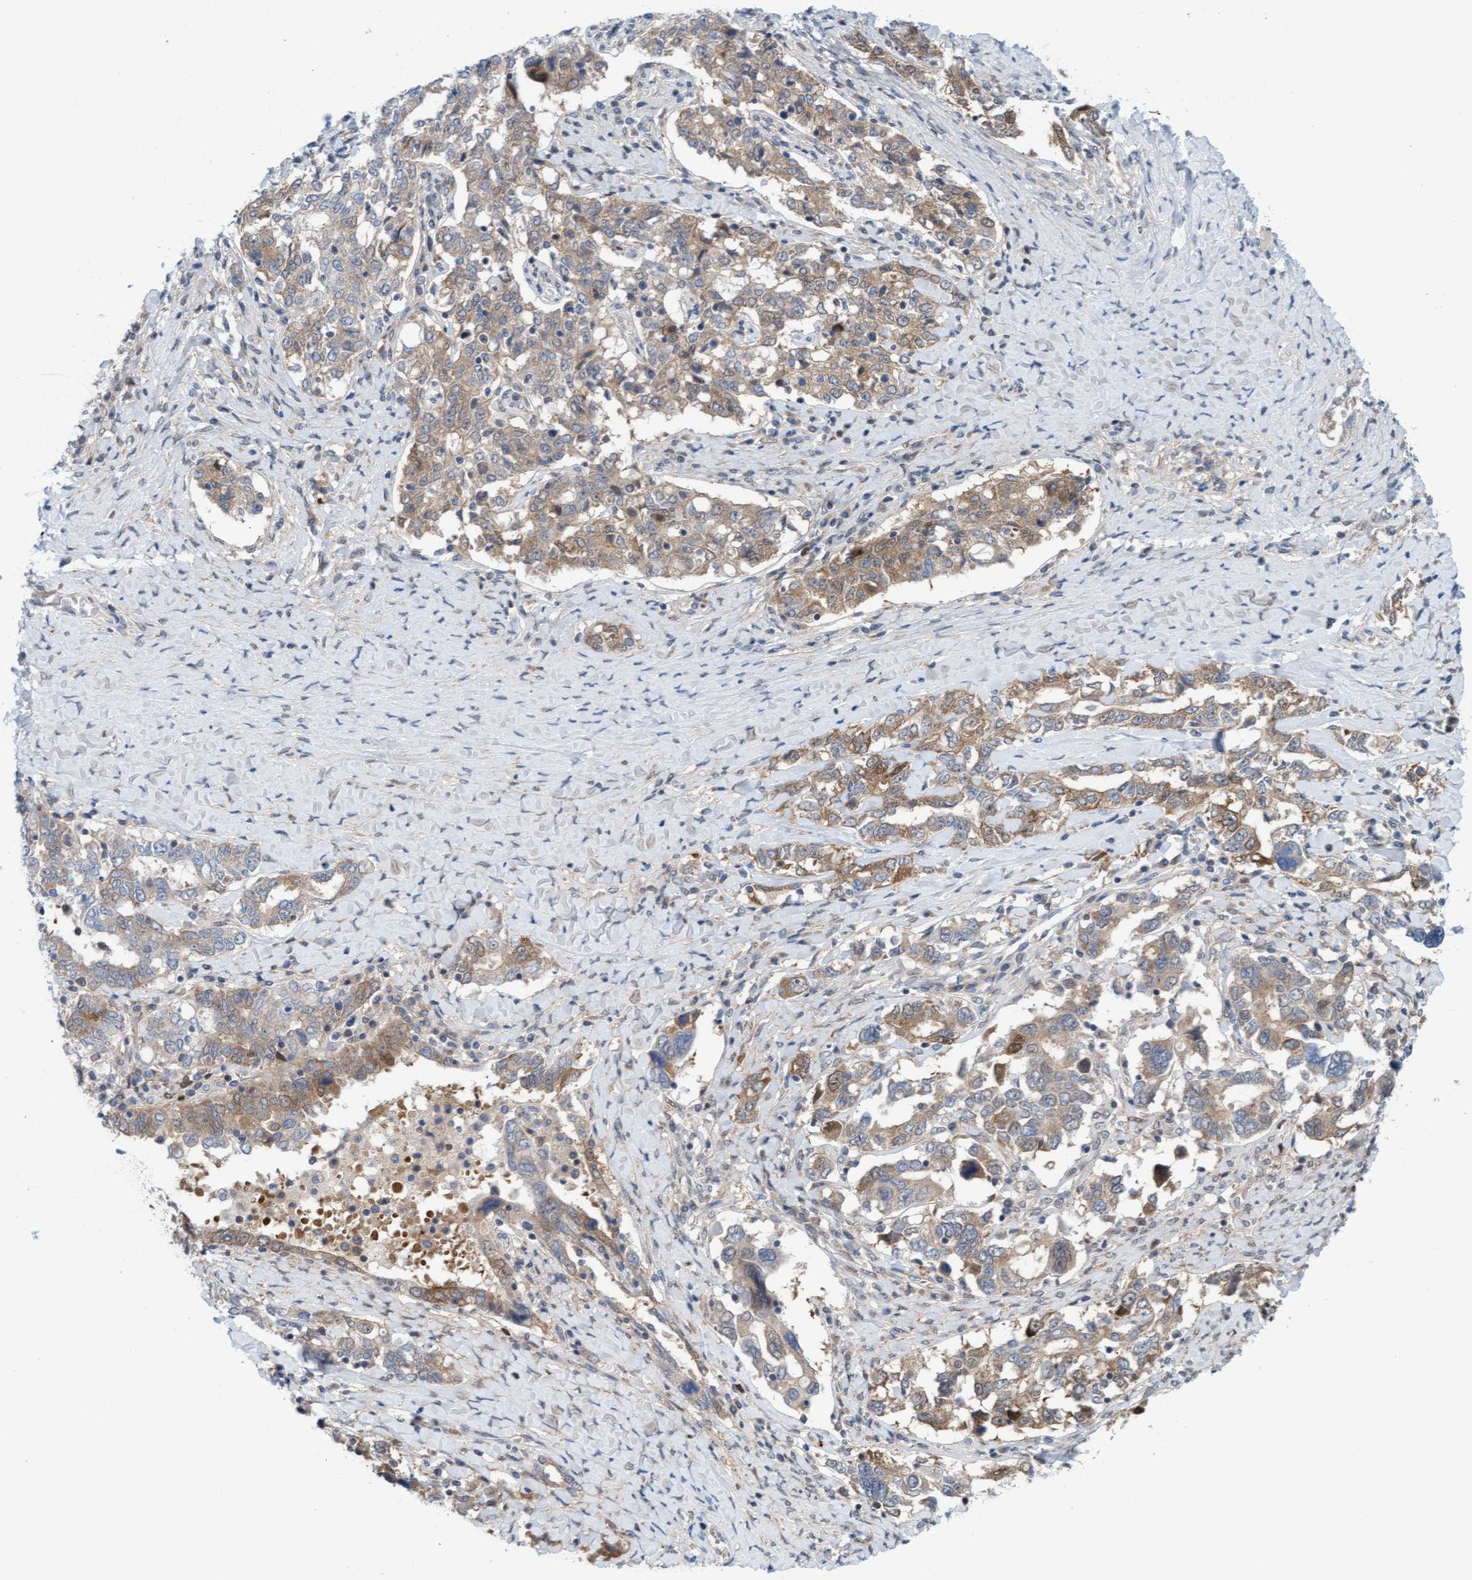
{"staining": {"intensity": "moderate", "quantity": "25%-75%", "location": "cytoplasmic/membranous"}, "tissue": "ovarian cancer", "cell_type": "Tumor cells", "image_type": "cancer", "snomed": [{"axis": "morphology", "description": "Carcinoma, endometroid"}, {"axis": "topography", "description": "Ovary"}], "caption": "The photomicrograph shows immunohistochemical staining of endometroid carcinoma (ovarian). There is moderate cytoplasmic/membranous positivity is present in approximately 25%-75% of tumor cells. (Brightfield microscopy of DAB IHC at high magnification).", "gene": "KLHL25", "patient": {"sex": "female", "age": 62}}